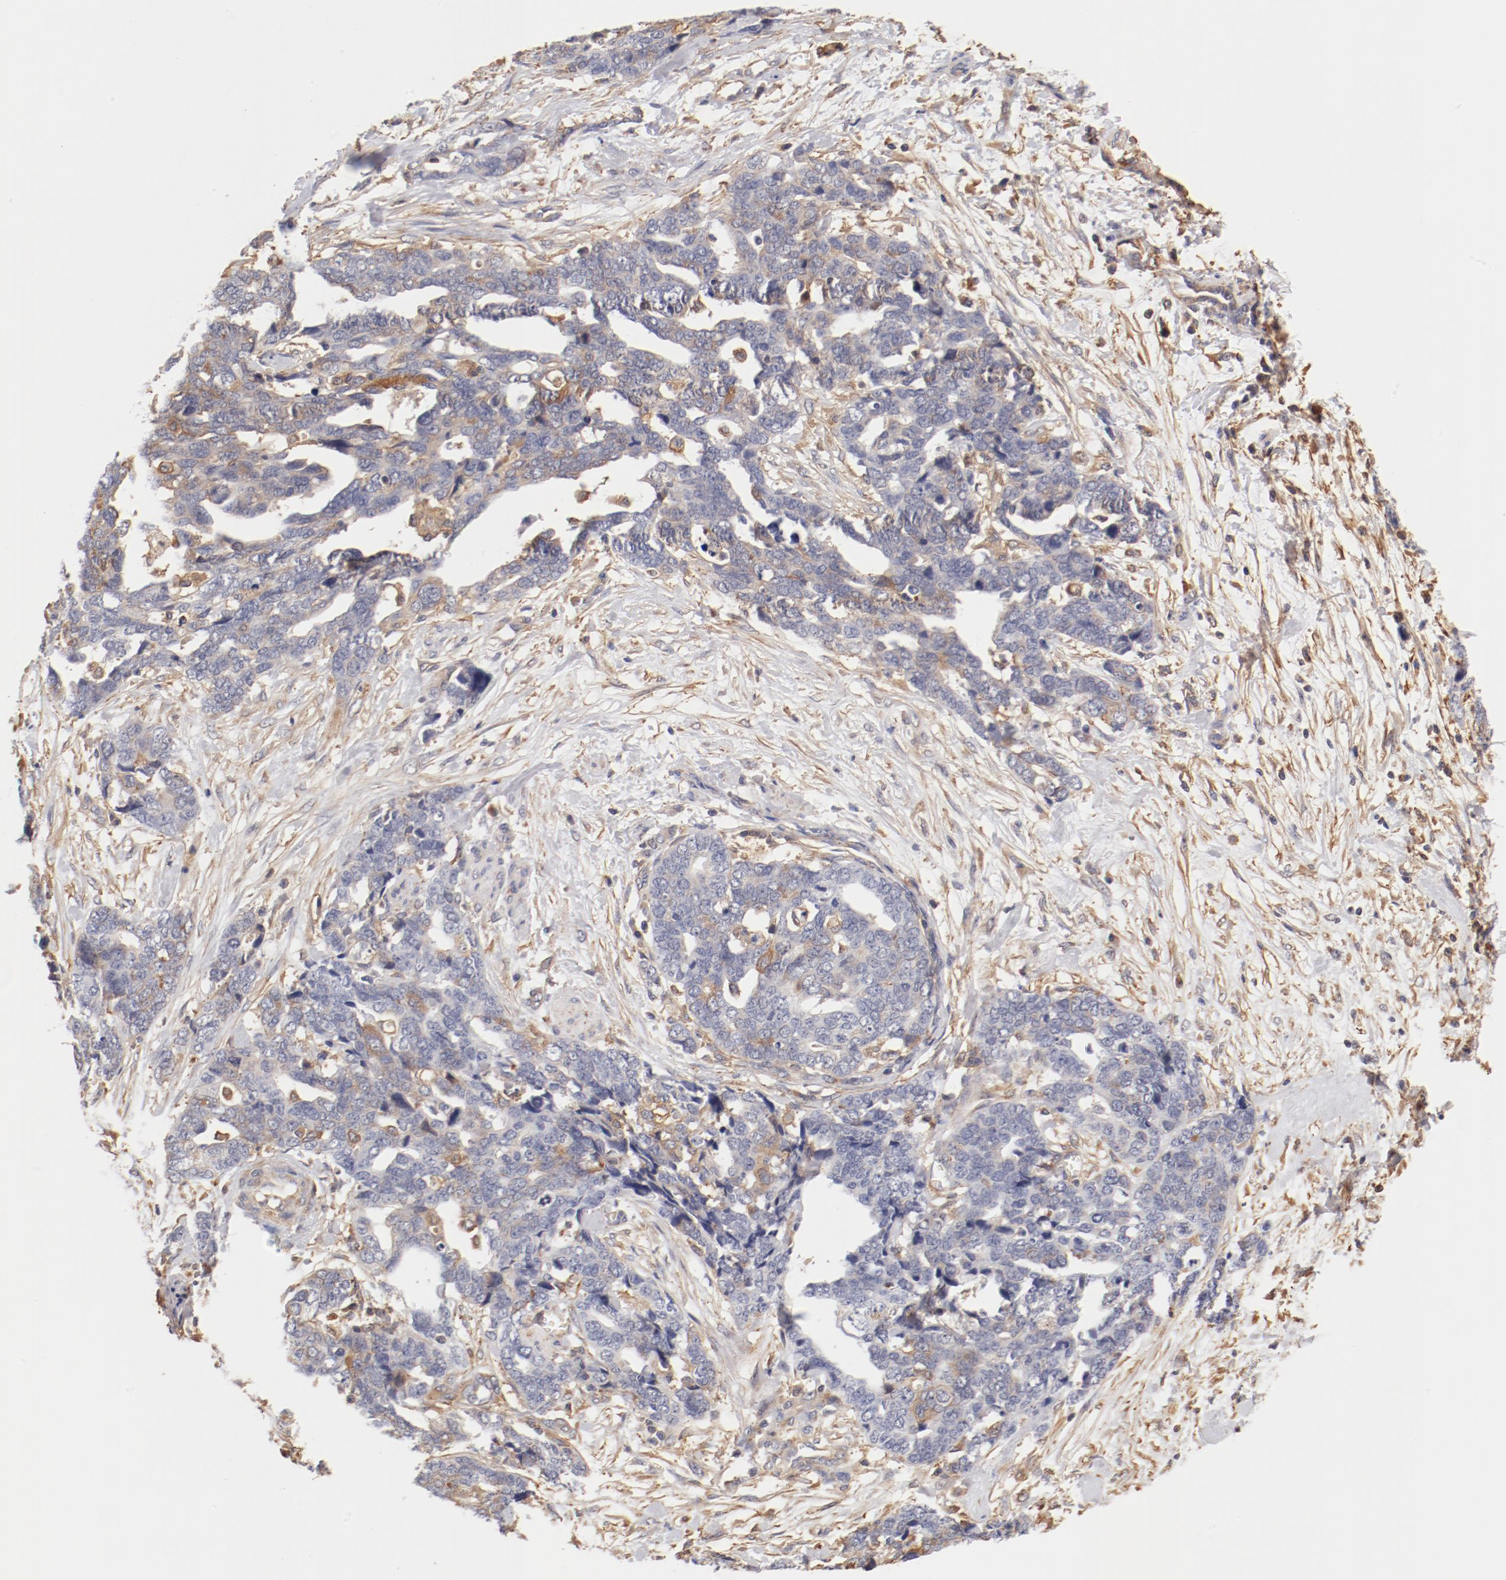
{"staining": {"intensity": "weak", "quantity": "<25%", "location": "cytoplasmic/membranous"}, "tissue": "ovarian cancer", "cell_type": "Tumor cells", "image_type": "cancer", "snomed": [{"axis": "morphology", "description": "Normal tissue, NOS"}, {"axis": "morphology", "description": "Cystadenocarcinoma, serous, NOS"}, {"axis": "topography", "description": "Fallopian tube"}, {"axis": "topography", "description": "Ovary"}], "caption": "This is a histopathology image of immunohistochemistry (IHC) staining of ovarian cancer (serous cystadenocarcinoma), which shows no expression in tumor cells.", "gene": "FCMR", "patient": {"sex": "female", "age": 56}}